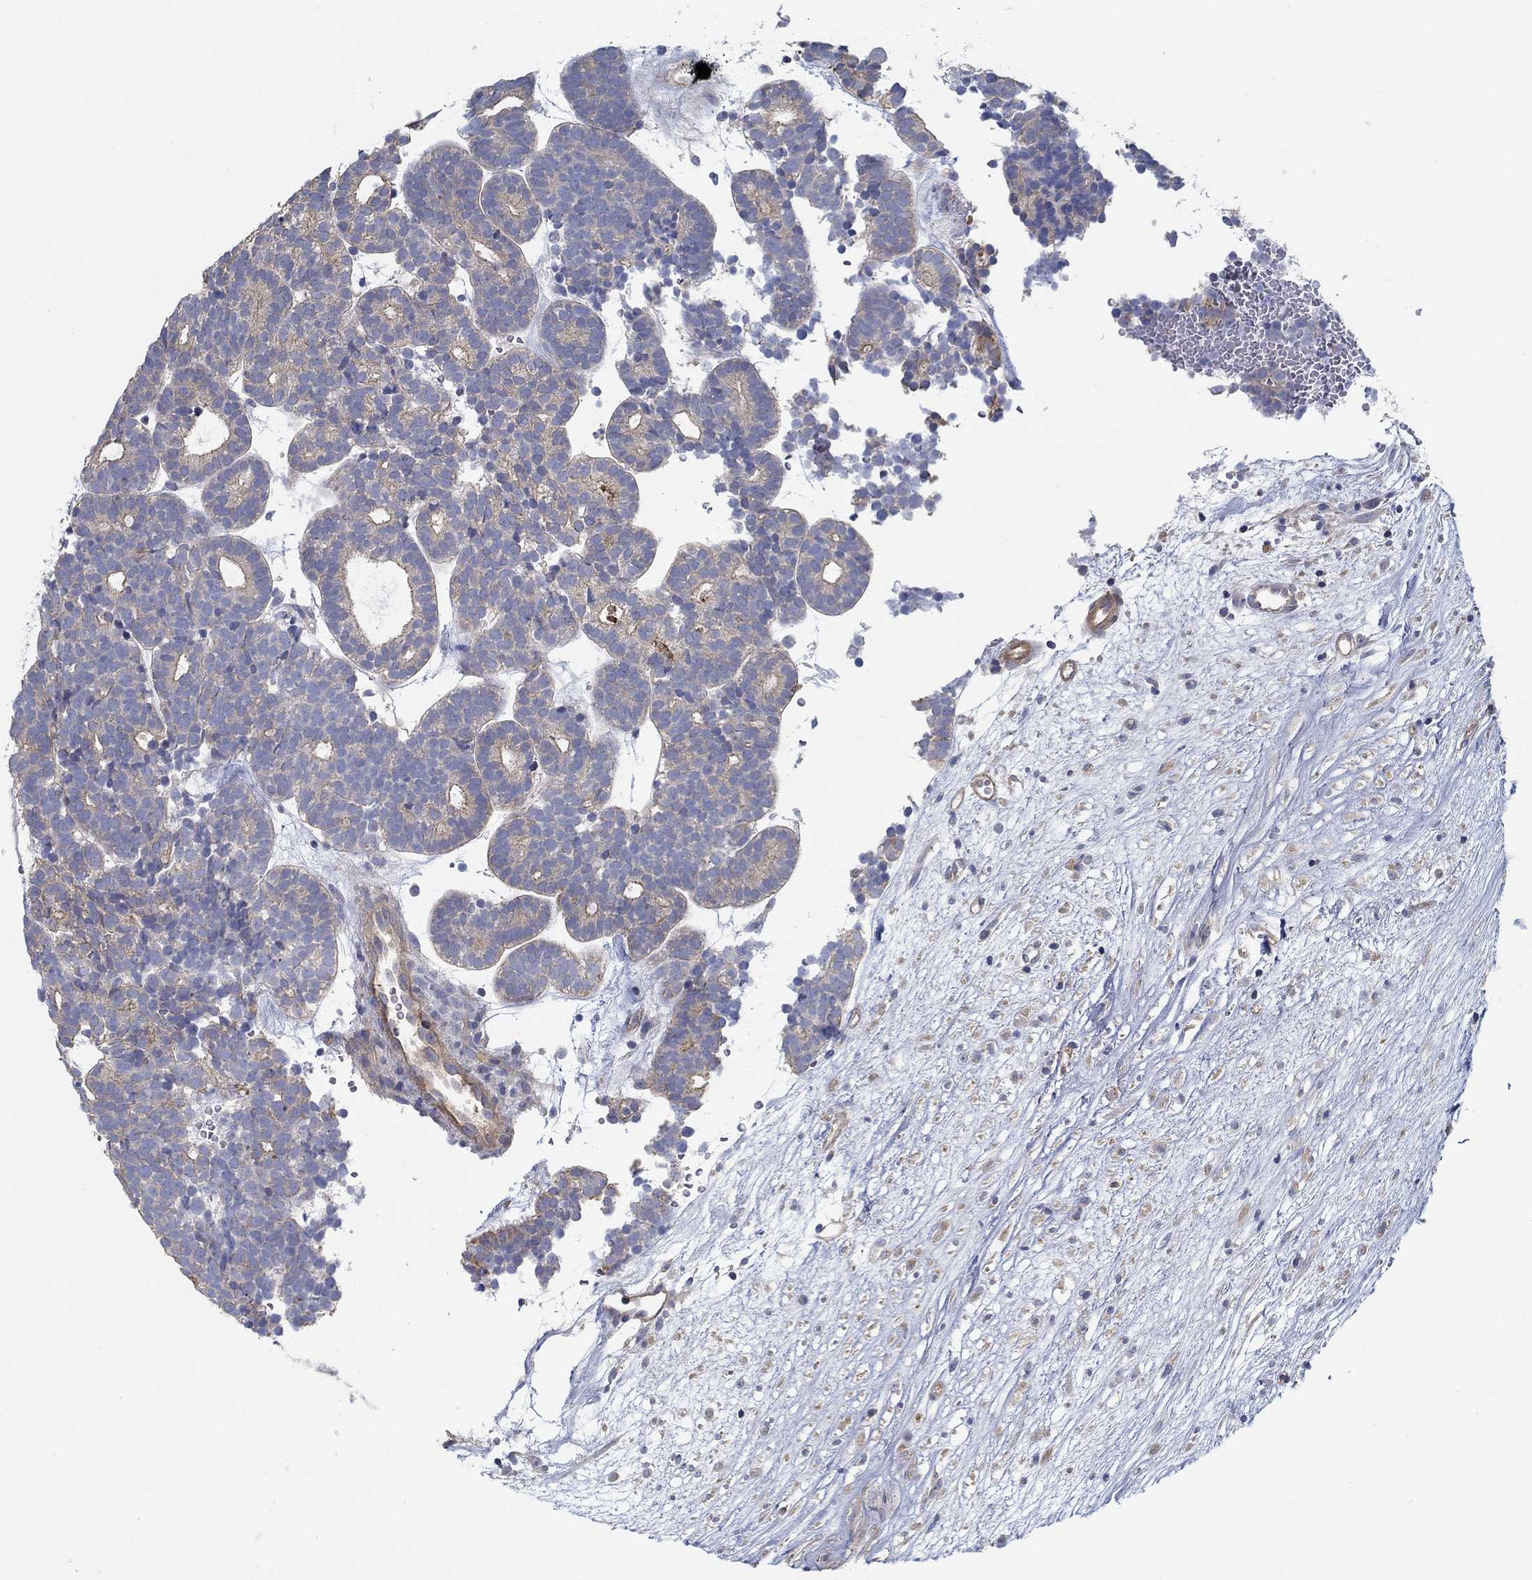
{"staining": {"intensity": "weak", "quantity": "<25%", "location": "cytoplasmic/membranous"}, "tissue": "head and neck cancer", "cell_type": "Tumor cells", "image_type": "cancer", "snomed": [{"axis": "morphology", "description": "Adenocarcinoma, NOS"}, {"axis": "topography", "description": "Head-Neck"}], "caption": "Immunohistochemical staining of human head and neck cancer (adenocarcinoma) exhibits no significant expression in tumor cells. (DAB (3,3'-diaminobenzidine) IHC, high magnification).", "gene": "BBOF1", "patient": {"sex": "female", "age": 81}}